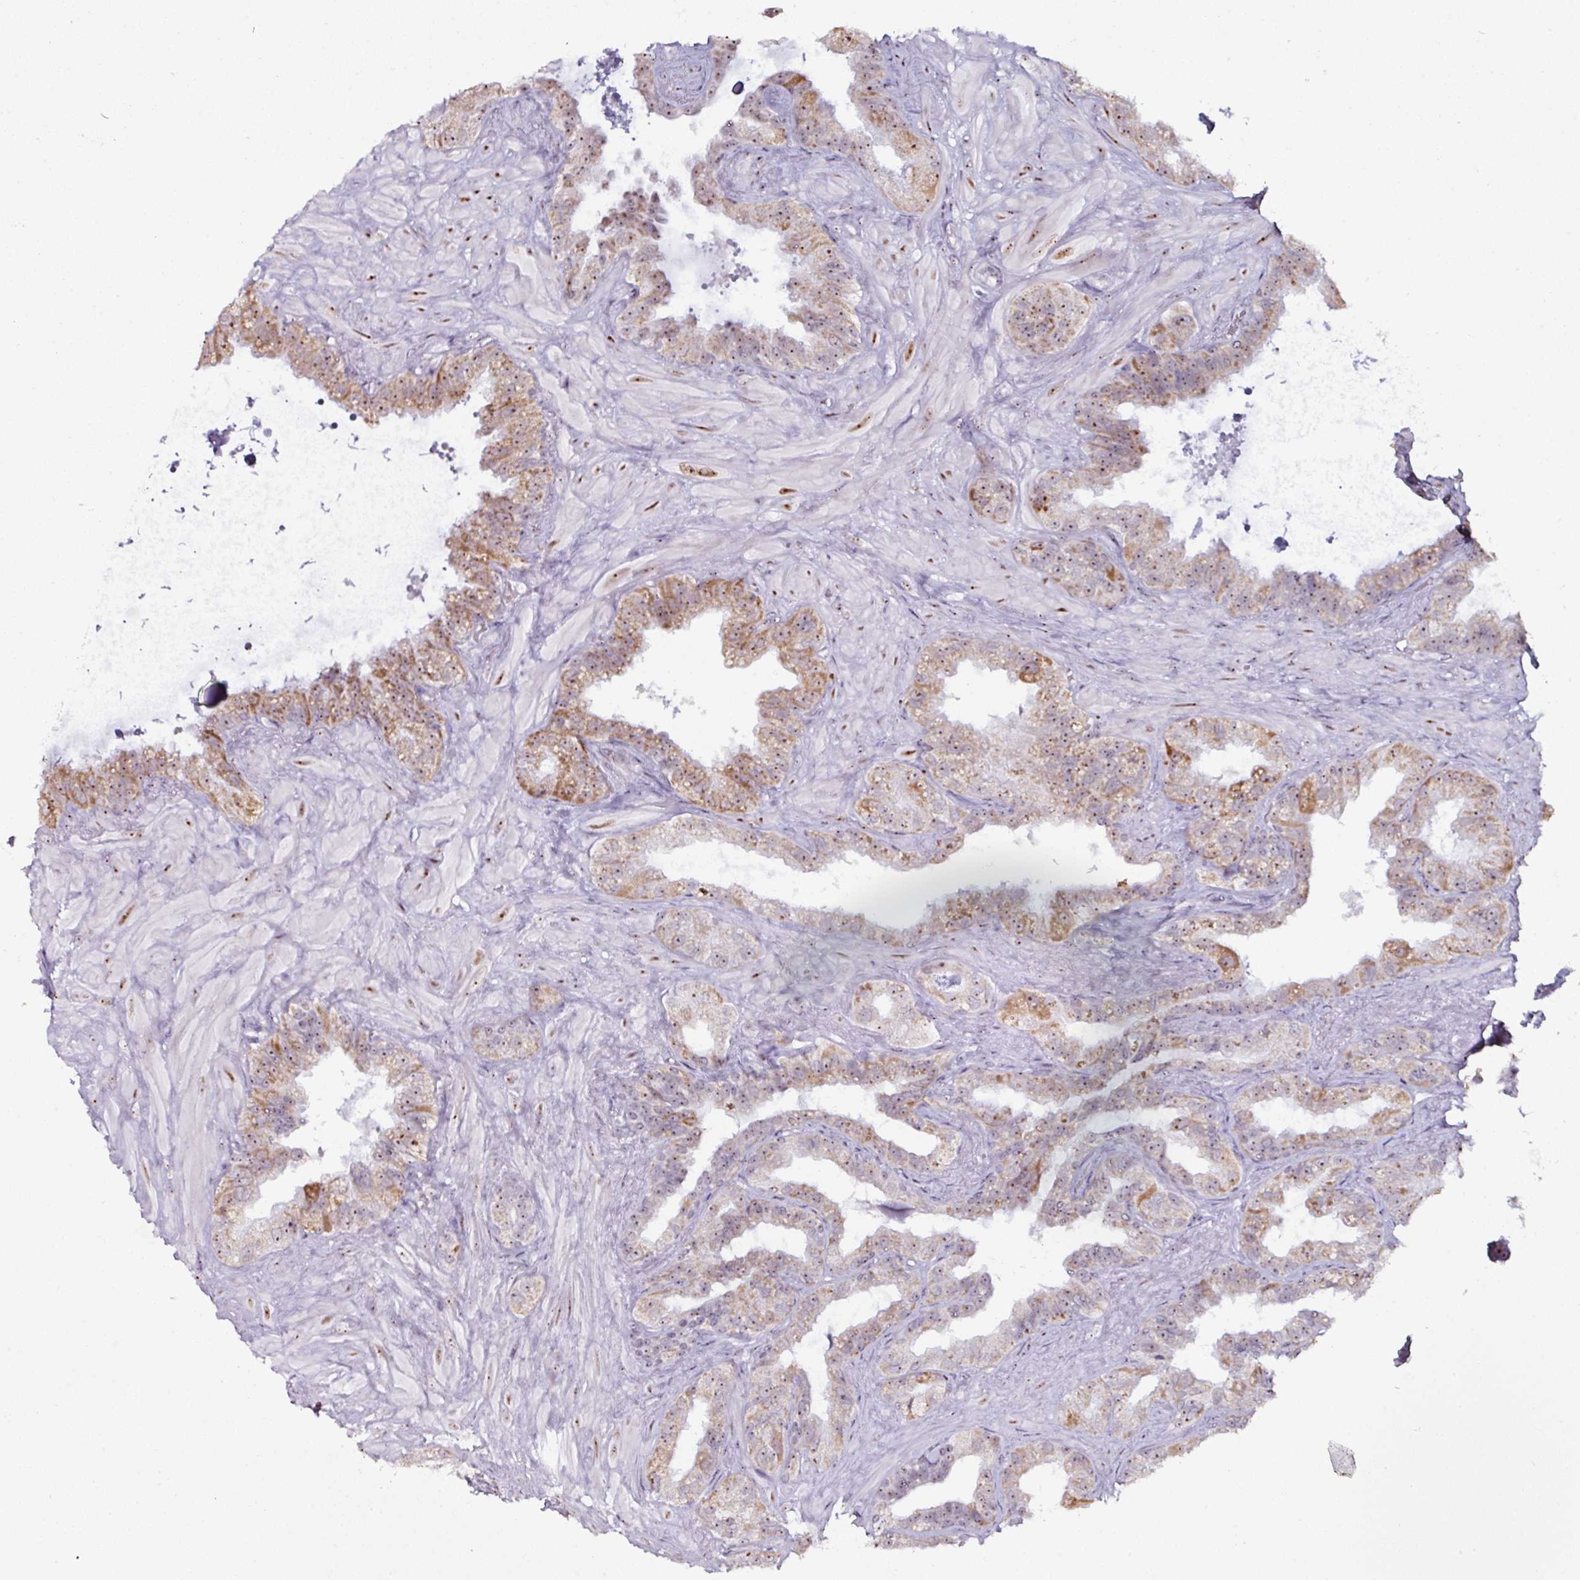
{"staining": {"intensity": "moderate", "quantity": "25%-75%", "location": "cytoplasmic/membranous,nuclear"}, "tissue": "seminal vesicle", "cell_type": "Glandular cells", "image_type": "normal", "snomed": [{"axis": "morphology", "description": "Normal tissue, NOS"}, {"axis": "topography", "description": "Seminal veicle"}, {"axis": "topography", "description": "Peripheral nerve tissue"}], "caption": "A photomicrograph of human seminal vesicle stained for a protein demonstrates moderate cytoplasmic/membranous,nuclear brown staining in glandular cells. Using DAB (3,3'-diaminobenzidine) (brown) and hematoxylin (blue) stains, captured at high magnification using brightfield microscopy.", "gene": "NACC2", "patient": {"sex": "male", "age": 76}}